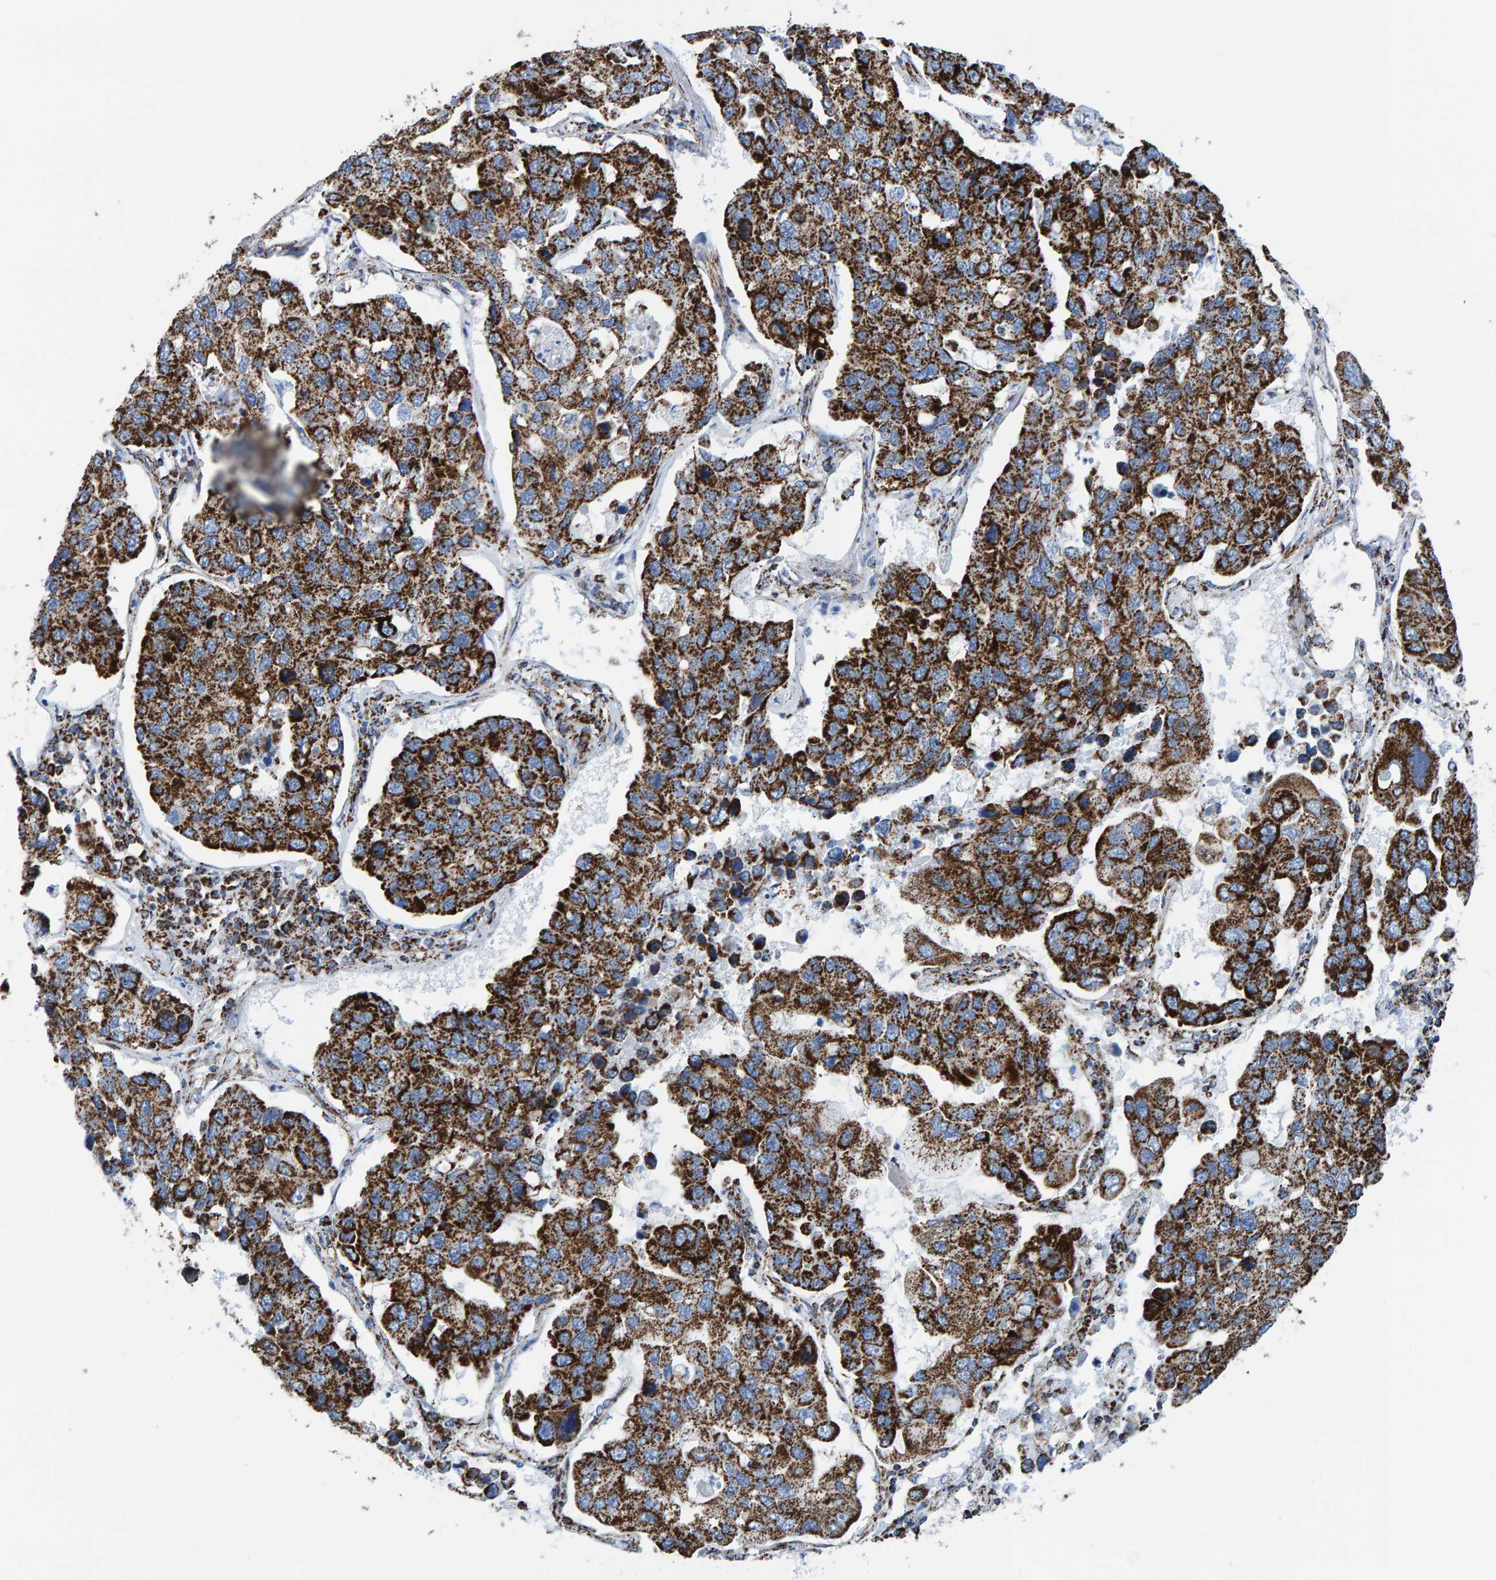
{"staining": {"intensity": "strong", "quantity": ">75%", "location": "cytoplasmic/membranous"}, "tissue": "lung cancer", "cell_type": "Tumor cells", "image_type": "cancer", "snomed": [{"axis": "morphology", "description": "Adenocarcinoma, NOS"}, {"axis": "topography", "description": "Lung"}], "caption": "Lung cancer stained for a protein (brown) reveals strong cytoplasmic/membranous positive expression in approximately >75% of tumor cells.", "gene": "ENSG00000262660", "patient": {"sex": "male", "age": 64}}